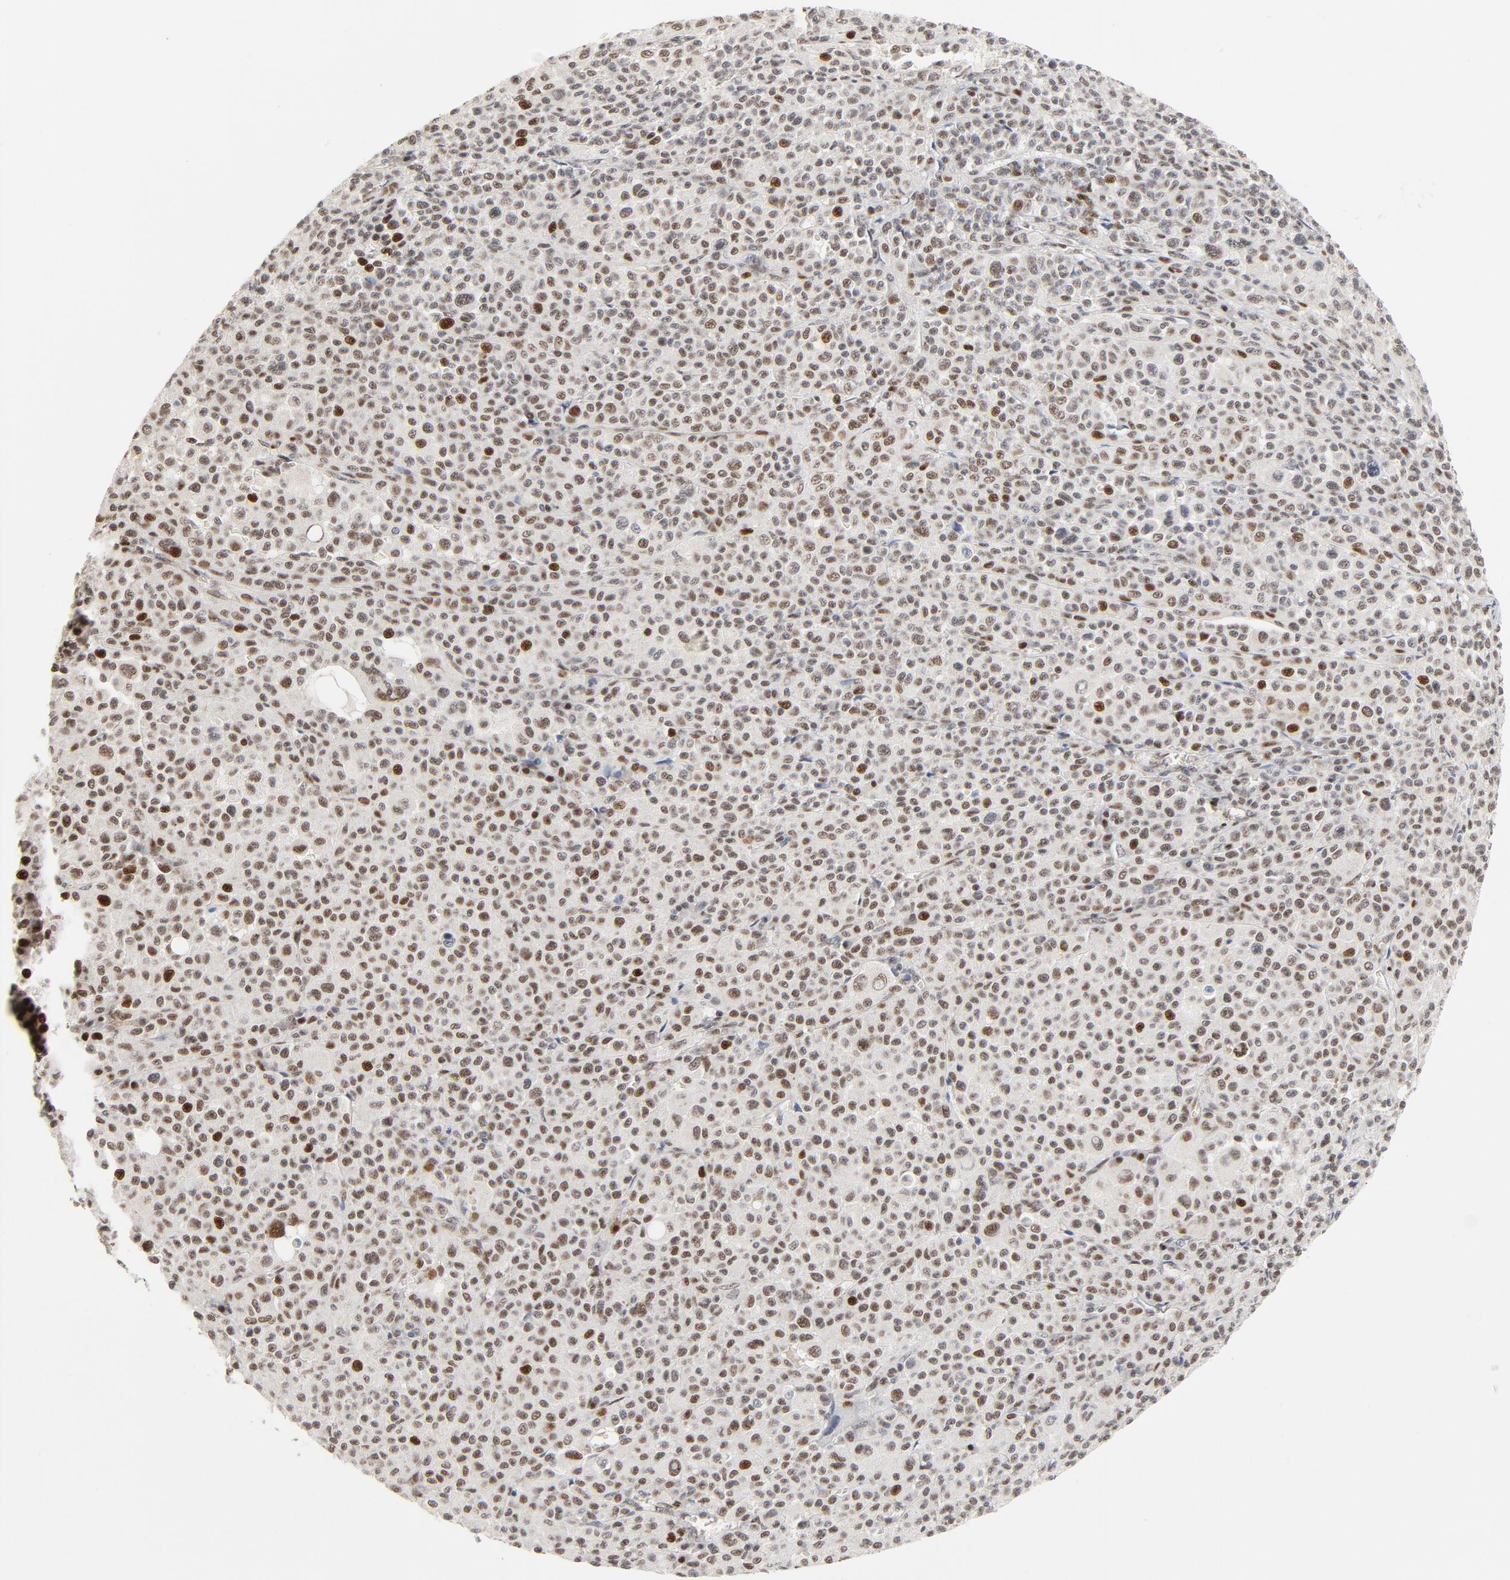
{"staining": {"intensity": "moderate", "quantity": ">75%", "location": "nuclear"}, "tissue": "melanoma", "cell_type": "Tumor cells", "image_type": "cancer", "snomed": [{"axis": "morphology", "description": "Malignant melanoma, Metastatic site"}, {"axis": "topography", "description": "Pancreas"}], "caption": "Immunohistochemistry (IHC) micrograph of neoplastic tissue: melanoma stained using immunohistochemistry (IHC) shows medium levels of moderate protein expression localized specifically in the nuclear of tumor cells, appearing as a nuclear brown color.", "gene": "GTF2I", "patient": {"sex": "female", "age": 30}}